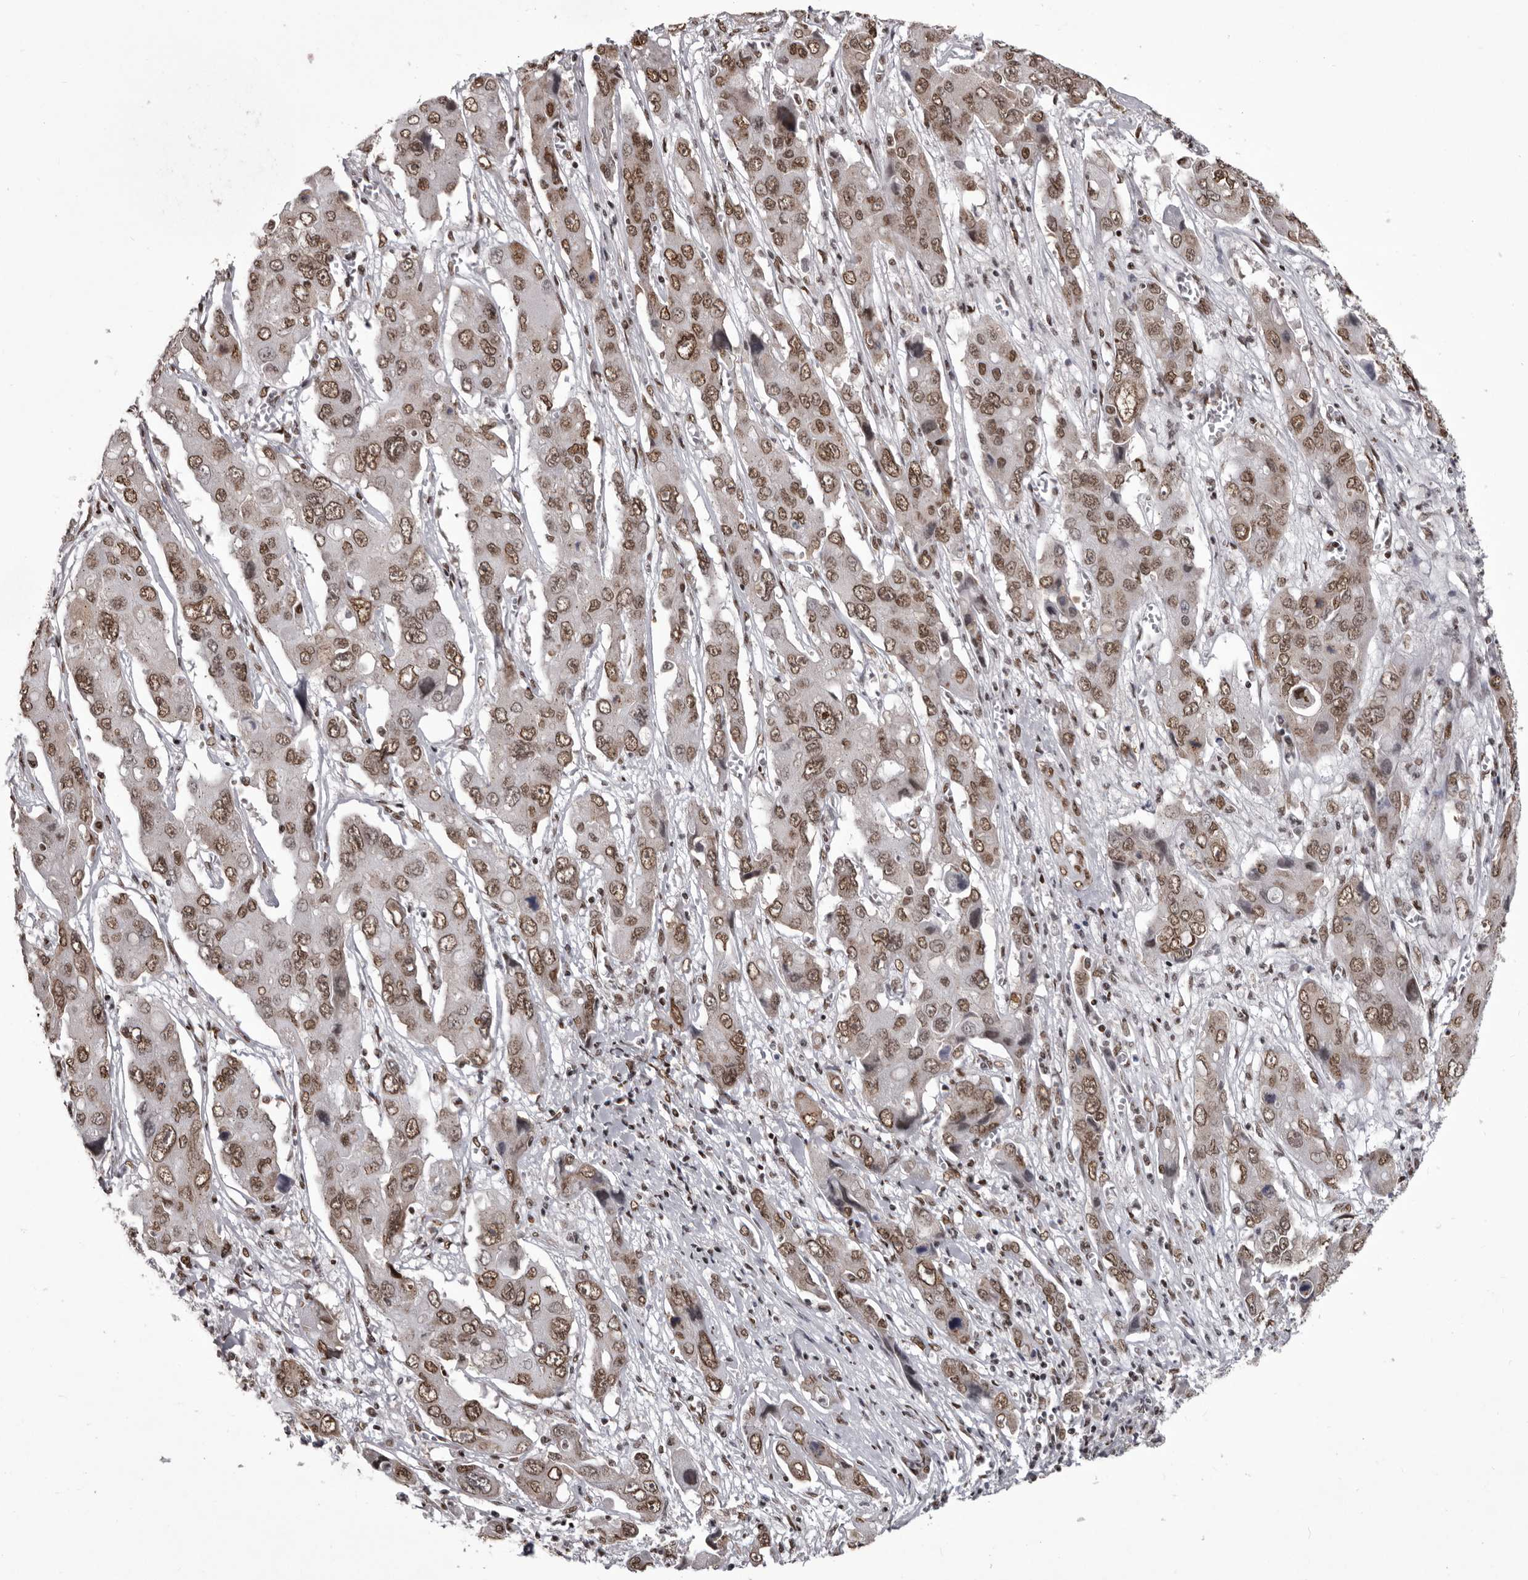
{"staining": {"intensity": "moderate", "quantity": ">75%", "location": "nuclear"}, "tissue": "liver cancer", "cell_type": "Tumor cells", "image_type": "cancer", "snomed": [{"axis": "morphology", "description": "Cholangiocarcinoma"}, {"axis": "topography", "description": "Liver"}], "caption": "Immunohistochemical staining of liver cancer (cholangiocarcinoma) displays medium levels of moderate nuclear protein staining in about >75% of tumor cells.", "gene": "NUMA1", "patient": {"sex": "male", "age": 67}}